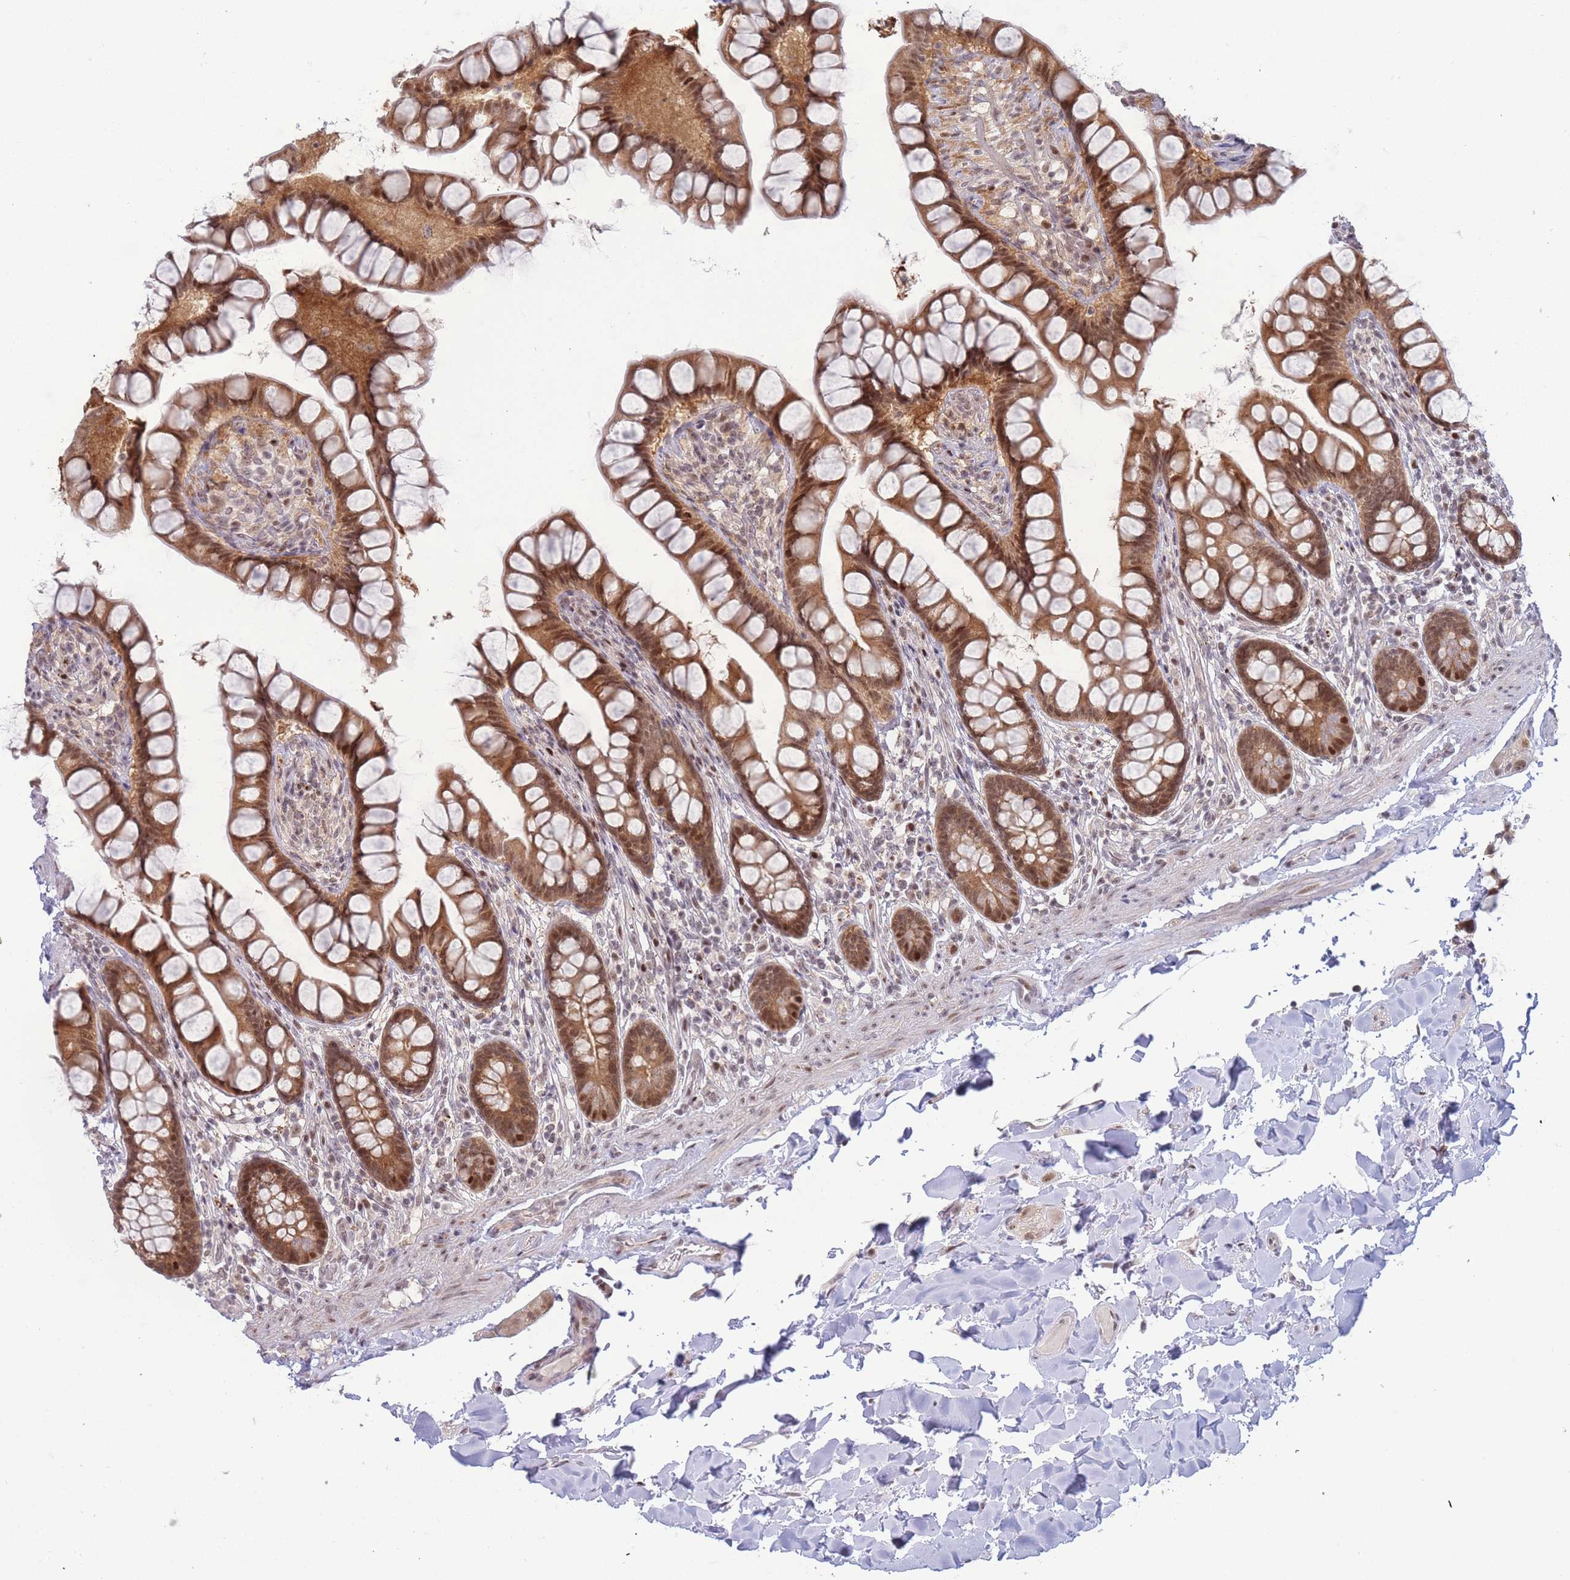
{"staining": {"intensity": "strong", "quantity": ">75%", "location": "cytoplasmic/membranous,nuclear"}, "tissue": "small intestine", "cell_type": "Glandular cells", "image_type": "normal", "snomed": [{"axis": "morphology", "description": "Normal tissue, NOS"}, {"axis": "topography", "description": "Small intestine"}], "caption": "An image of small intestine stained for a protein shows strong cytoplasmic/membranous,nuclear brown staining in glandular cells. (IHC, brightfield microscopy, high magnification).", "gene": "DEAF1", "patient": {"sex": "male", "age": 70}}